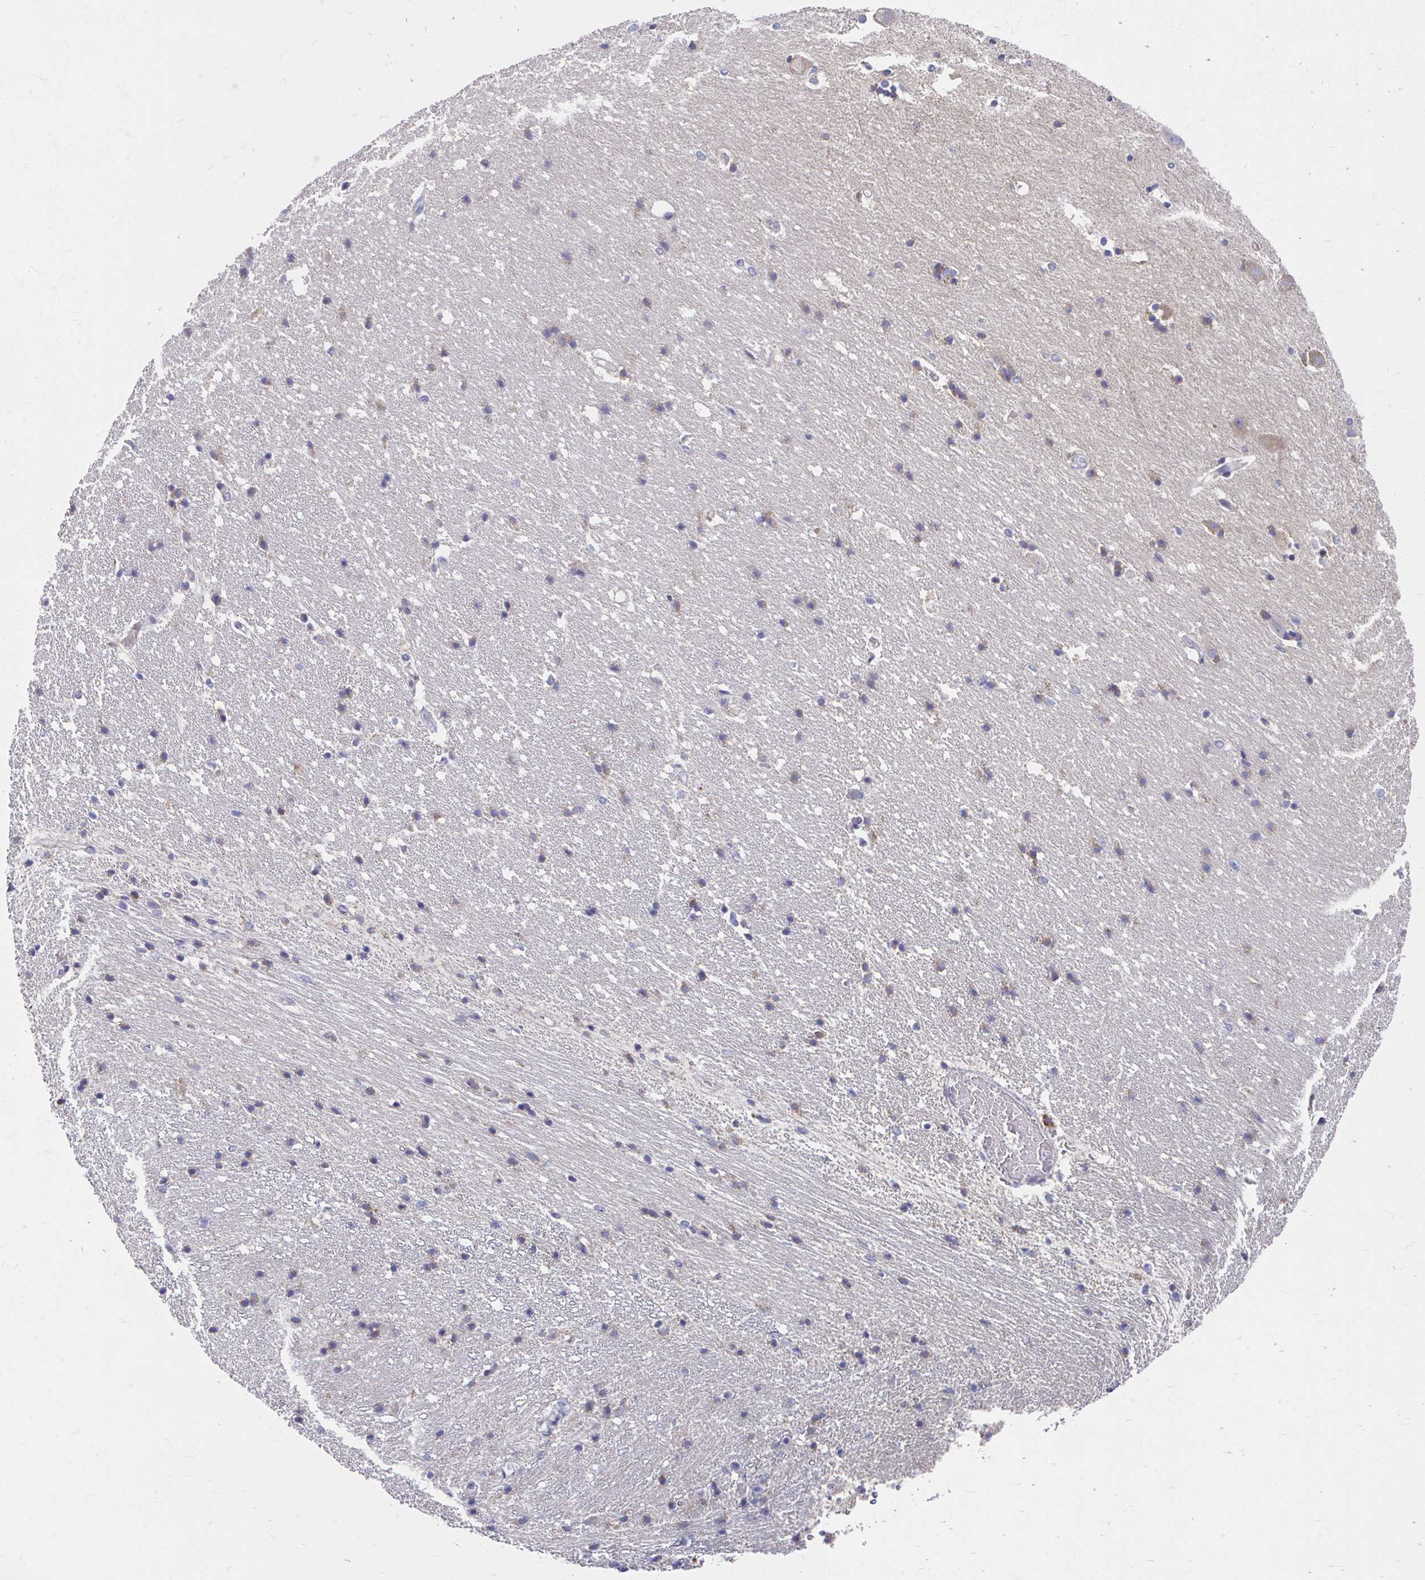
{"staining": {"intensity": "negative", "quantity": "none", "location": "none"}, "tissue": "hippocampus", "cell_type": "Glial cells", "image_type": "normal", "snomed": [{"axis": "morphology", "description": "Normal tissue, NOS"}, {"axis": "topography", "description": "Hippocampus"}], "caption": "This is a histopathology image of immunohistochemistry (IHC) staining of normal hippocampus, which shows no expression in glial cells.", "gene": "PEX3", "patient": {"sex": "male", "age": 63}}